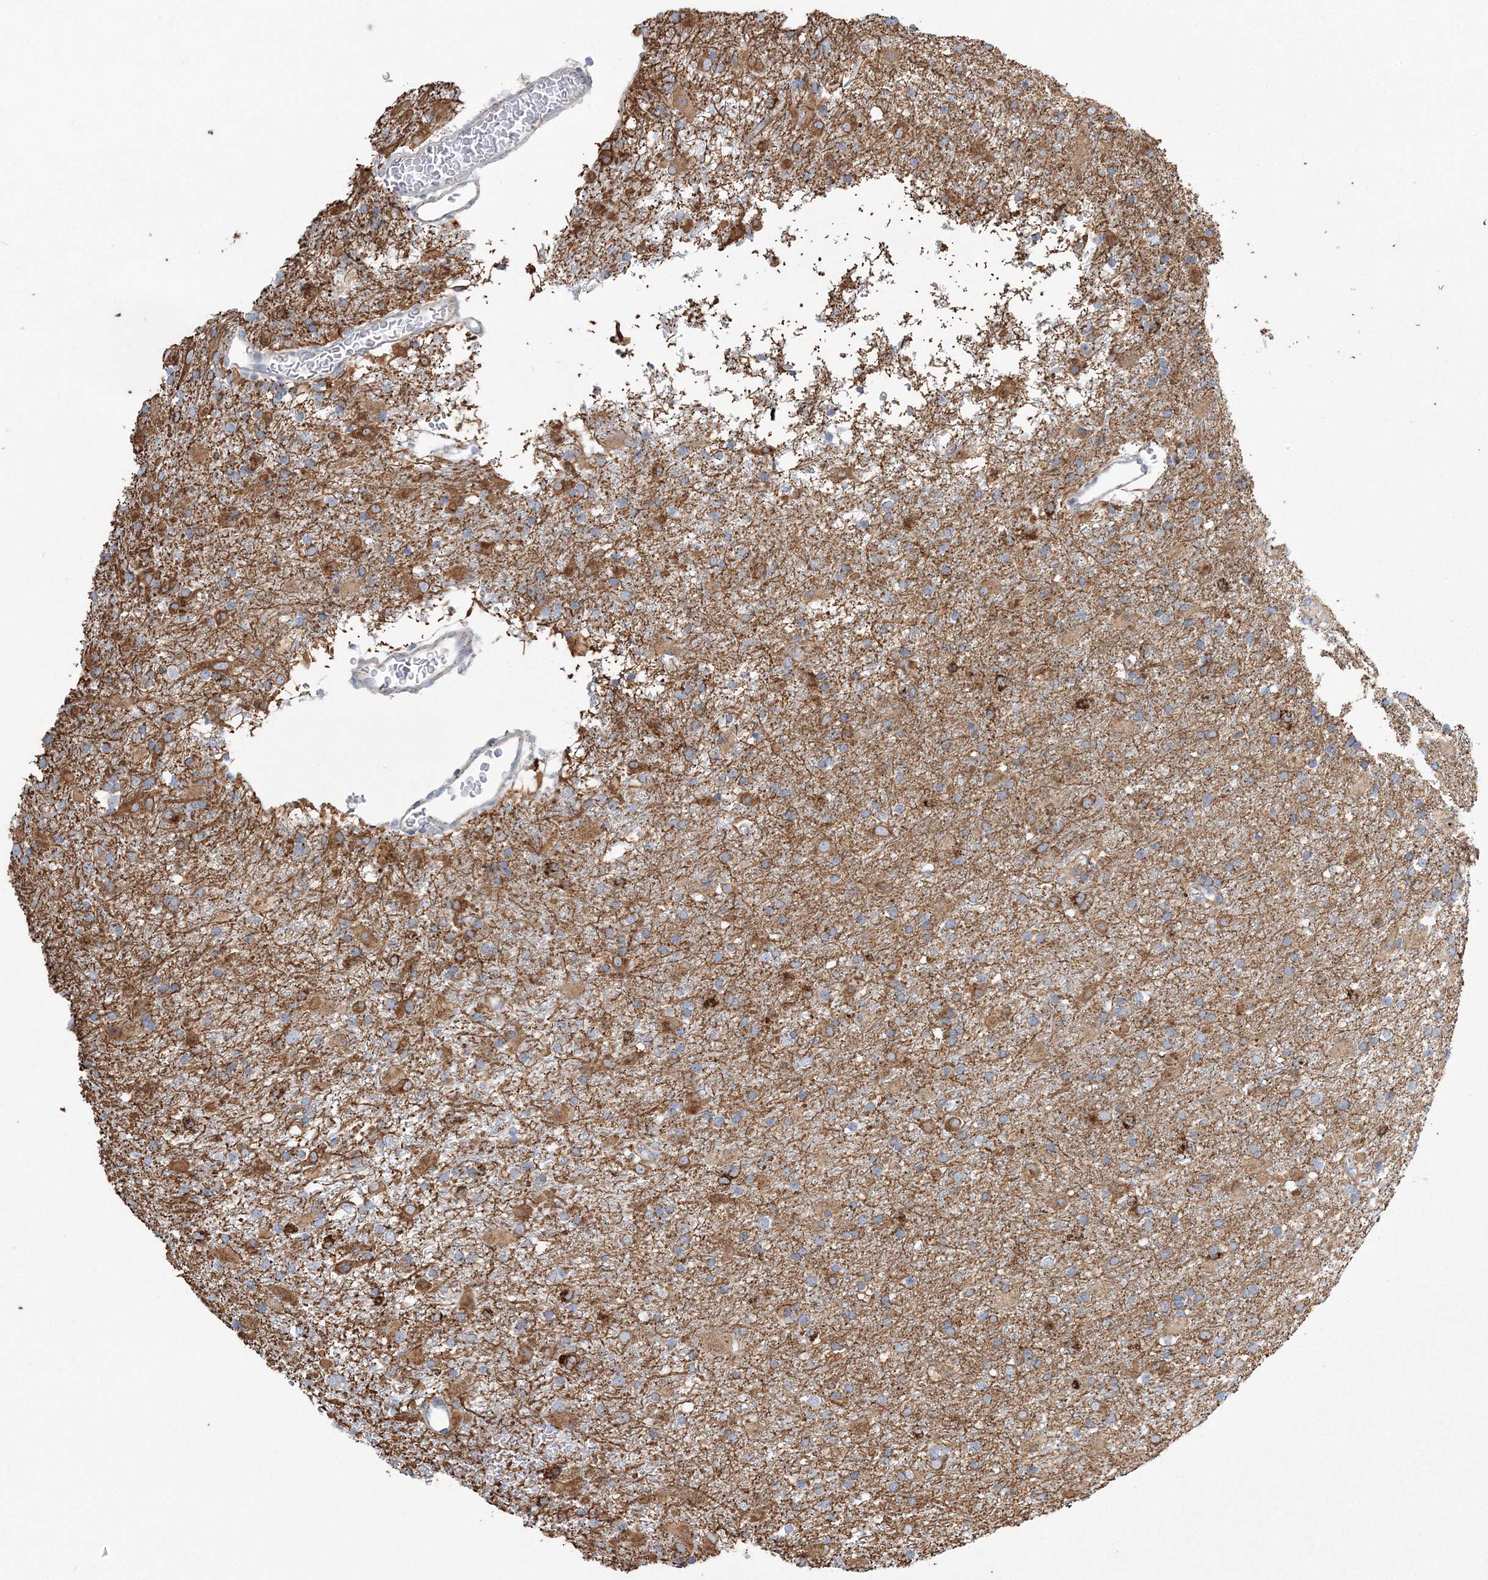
{"staining": {"intensity": "moderate", "quantity": "<25%", "location": "cytoplasmic/membranous"}, "tissue": "glioma", "cell_type": "Tumor cells", "image_type": "cancer", "snomed": [{"axis": "morphology", "description": "Glioma, malignant, Low grade"}, {"axis": "topography", "description": "Brain"}], "caption": "The immunohistochemical stain highlights moderate cytoplasmic/membranous positivity in tumor cells of malignant glioma (low-grade) tissue.", "gene": "HIBCH", "patient": {"sex": "male", "age": 65}}